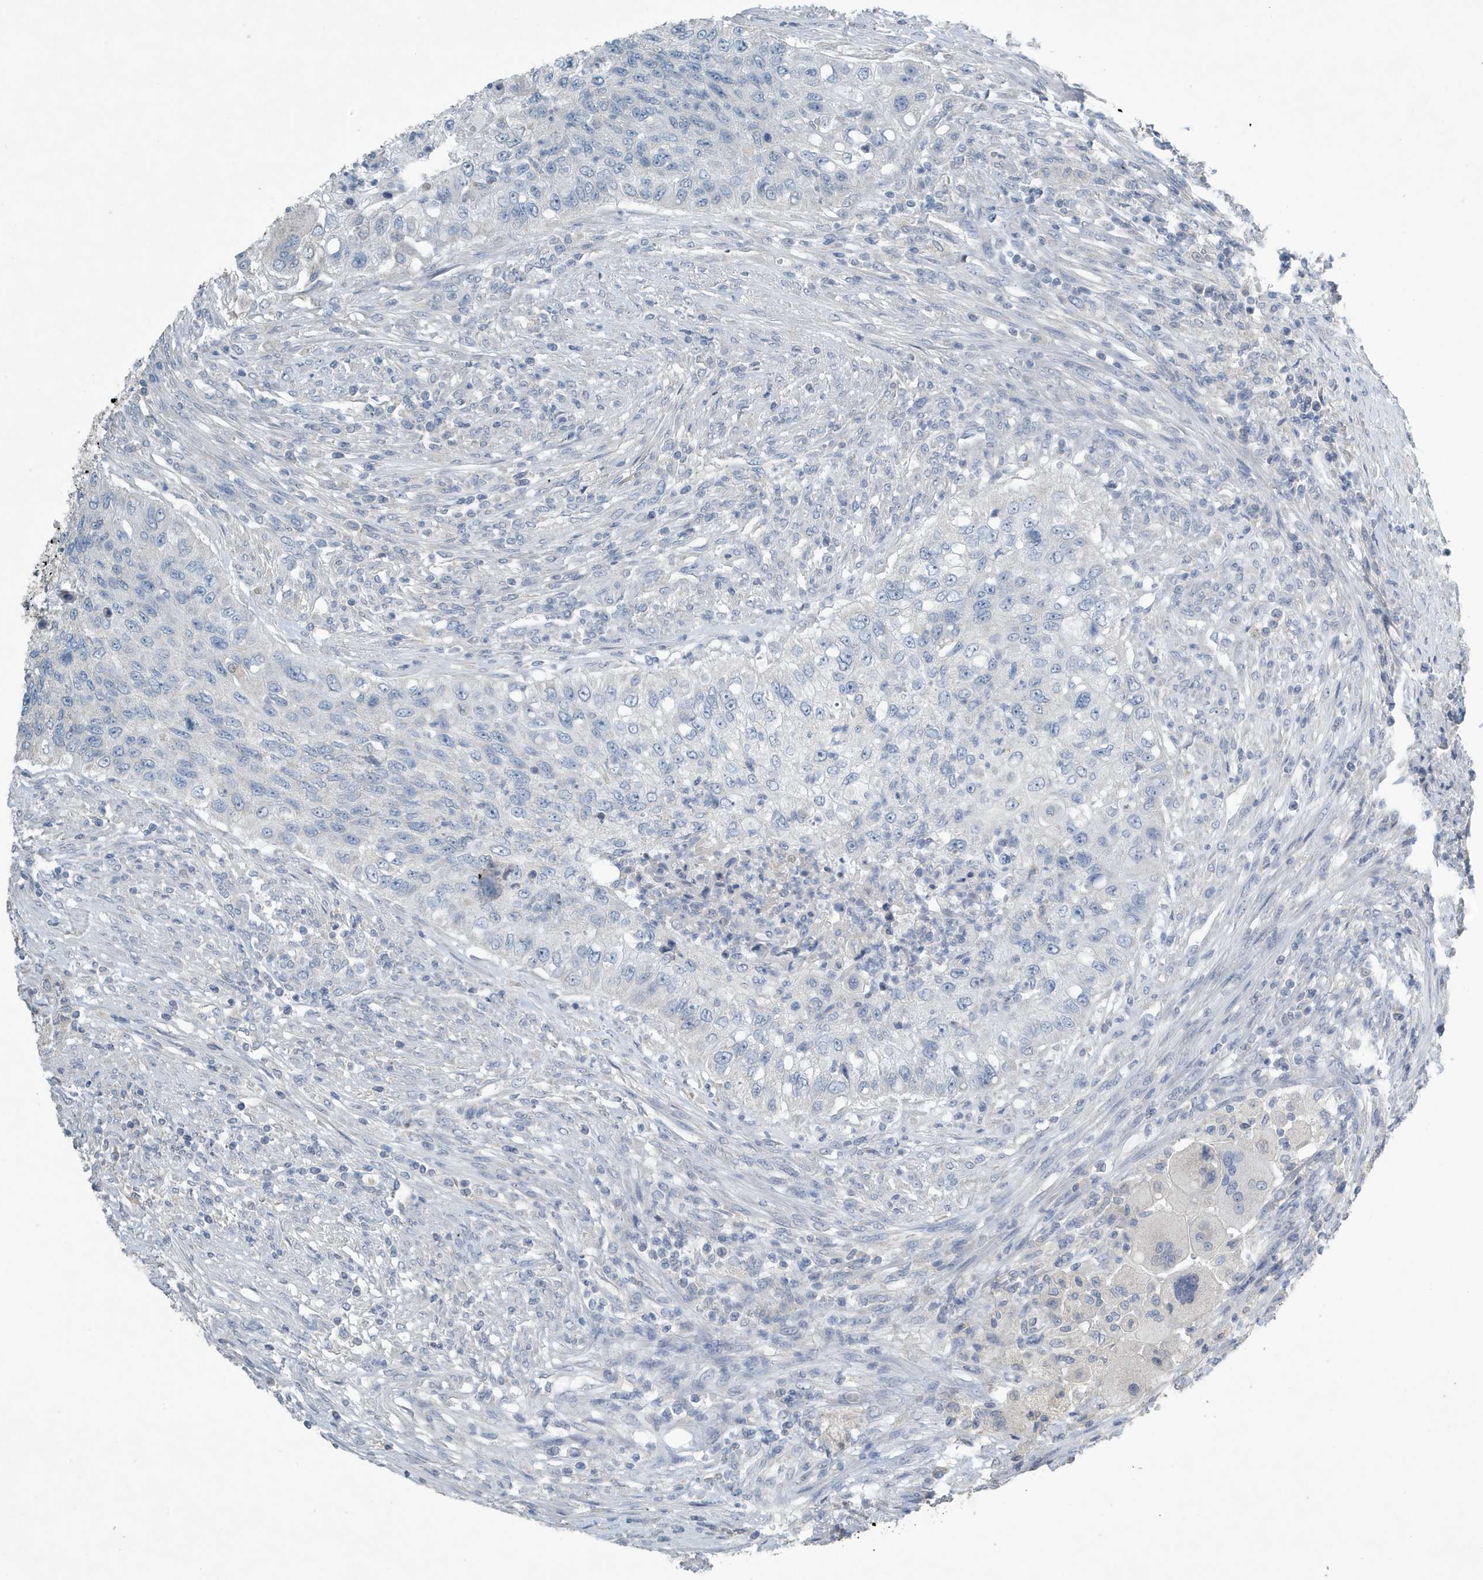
{"staining": {"intensity": "negative", "quantity": "none", "location": "none"}, "tissue": "urothelial cancer", "cell_type": "Tumor cells", "image_type": "cancer", "snomed": [{"axis": "morphology", "description": "Urothelial carcinoma, High grade"}, {"axis": "topography", "description": "Urinary bladder"}], "caption": "IHC photomicrograph of neoplastic tissue: human urothelial carcinoma (high-grade) stained with DAB (3,3'-diaminobenzidine) exhibits no significant protein positivity in tumor cells.", "gene": "UGT2B4", "patient": {"sex": "female", "age": 60}}